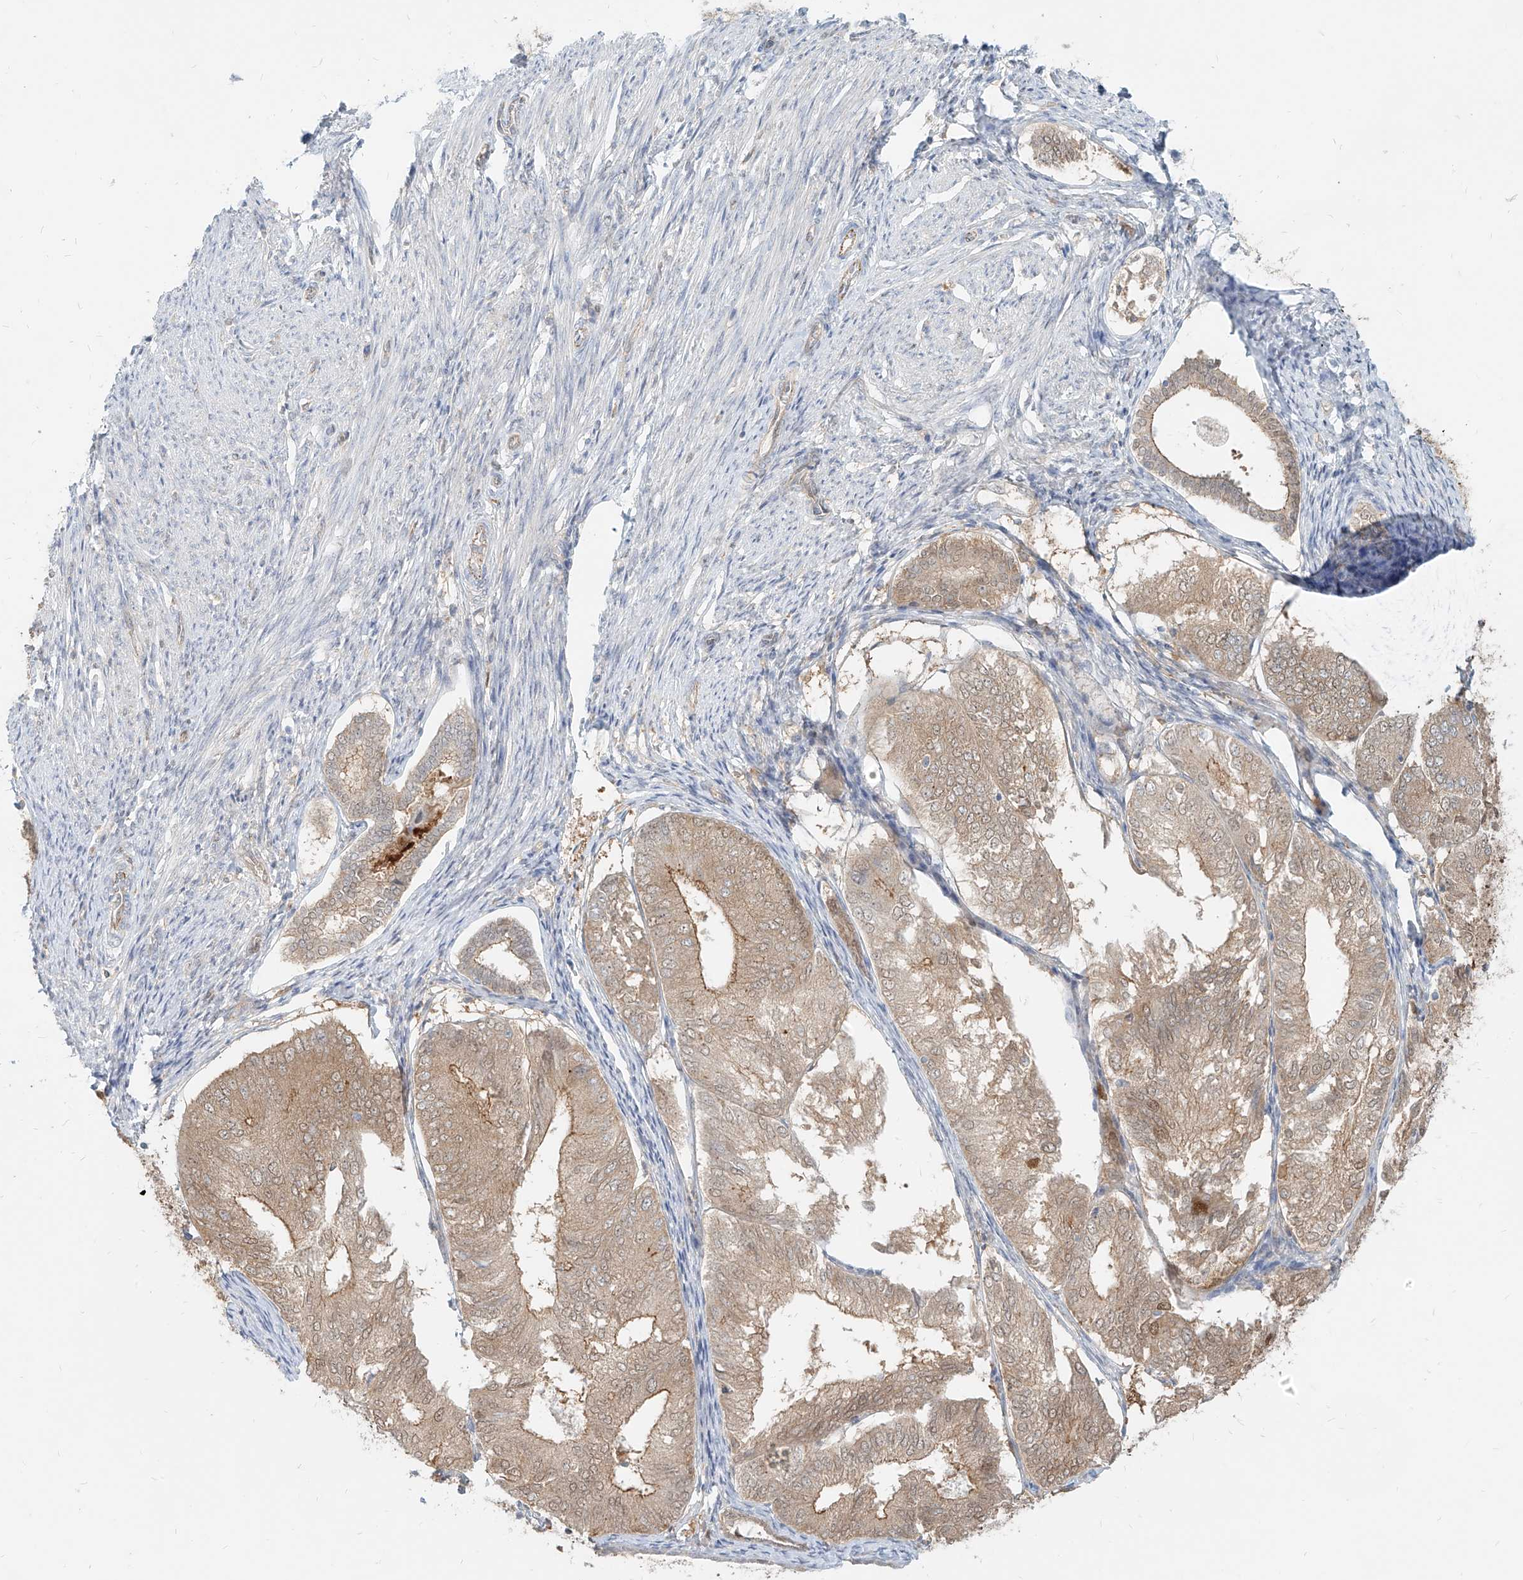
{"staining": {"intensity": "moderate", "quantity": "25%-75%", "location": "cytoplasmic/membranous,nuclear"}, "tissue": "endometrial cancer", "cell_type": "Tumor cells", "image_type": "cancer", "snomed": [{"axis": "morphology", "description": "Adenocarcinoma, NOS"}, {"axis": "topography", "description": "Endometrium"}], "caption": "Endometrial cancer (adenocarcinoma) stained with DAB (3,3'-diaminobenzidine) immunohistochemistry (IHC) displays medium levels of moderate cytoplasmic/membranous and nuclear positivity in approximately 25%-75% of tumor cells.", "gene": "PGD", "patient": {"sex": "female", "age": 81}}